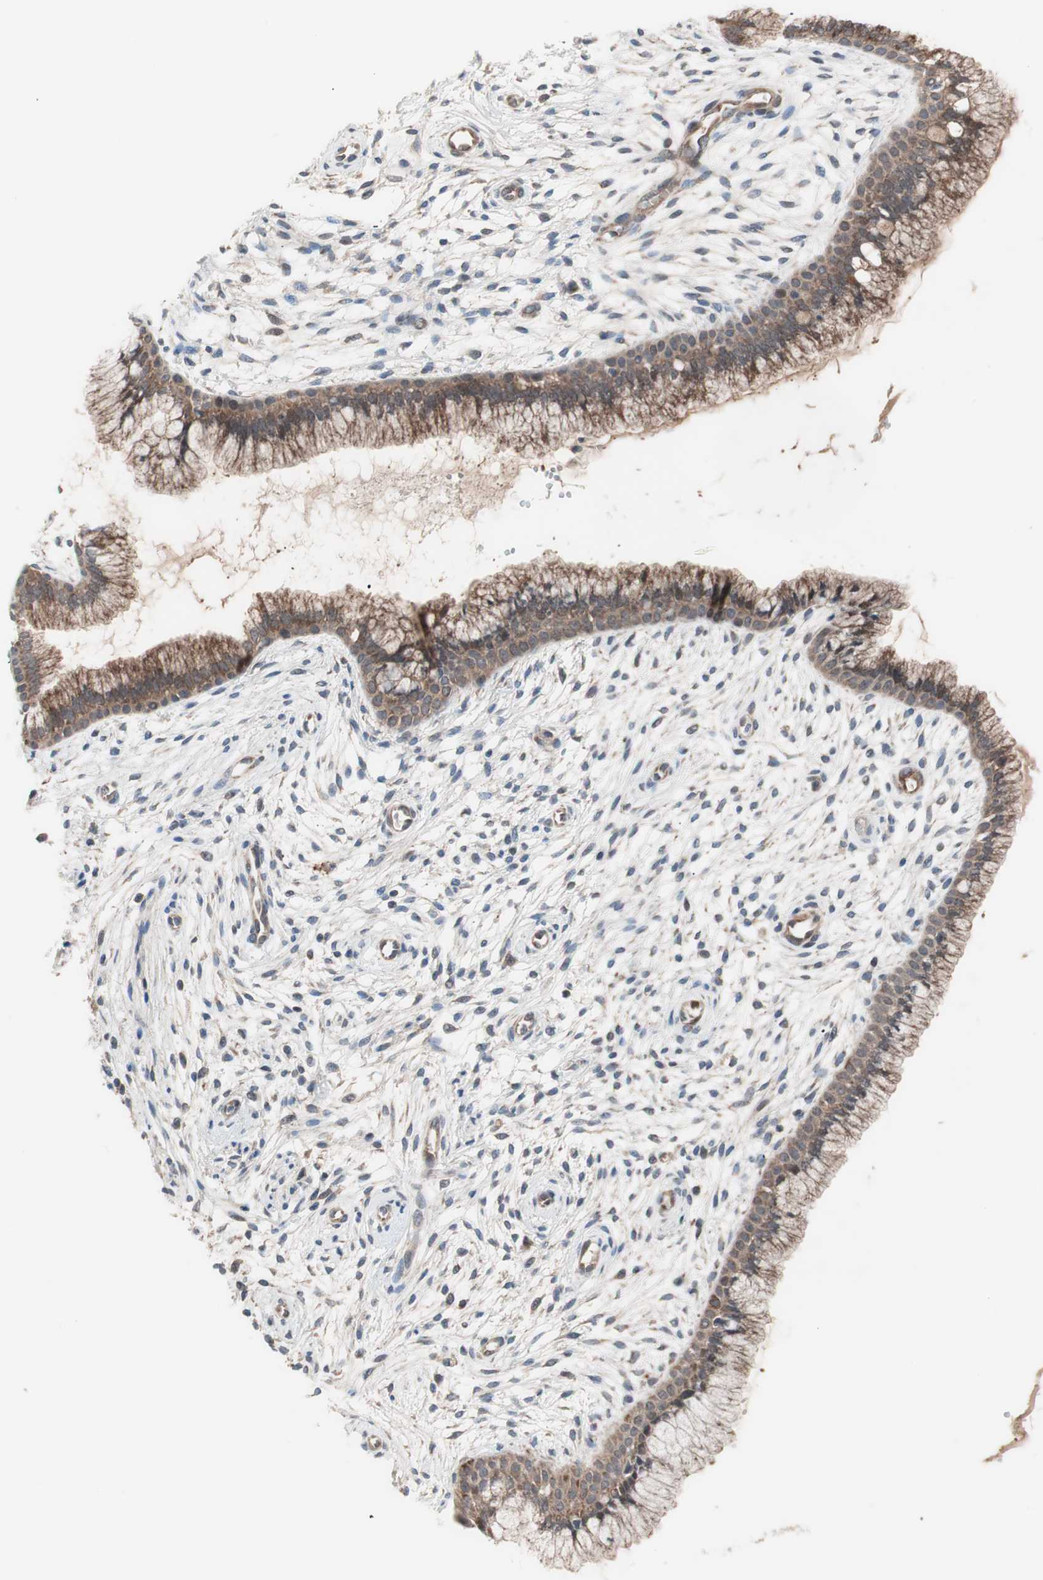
{"staining": {"intensity": "strong", "quantity": ">75%", "location": "cytoplasmic/membranous"}, "tissue": "cervix", "cell_type": "Glandular cells", "image_type": "normal", "snomed": [{"axis": "morphology", "description": "Normal tissue, NOS"}, {"axis": "topography", "description": "Cervix"}], "caption": "This histopathology image exhibits normal cervix stained with IHC to label a protein in brown. The cytoplasmic/membranous of glandular cells show strong positivity for the protein. Nuclei are counter-stained blue.", "gene": "HMBS", "patient": {"sex": "female", "age": 39}}